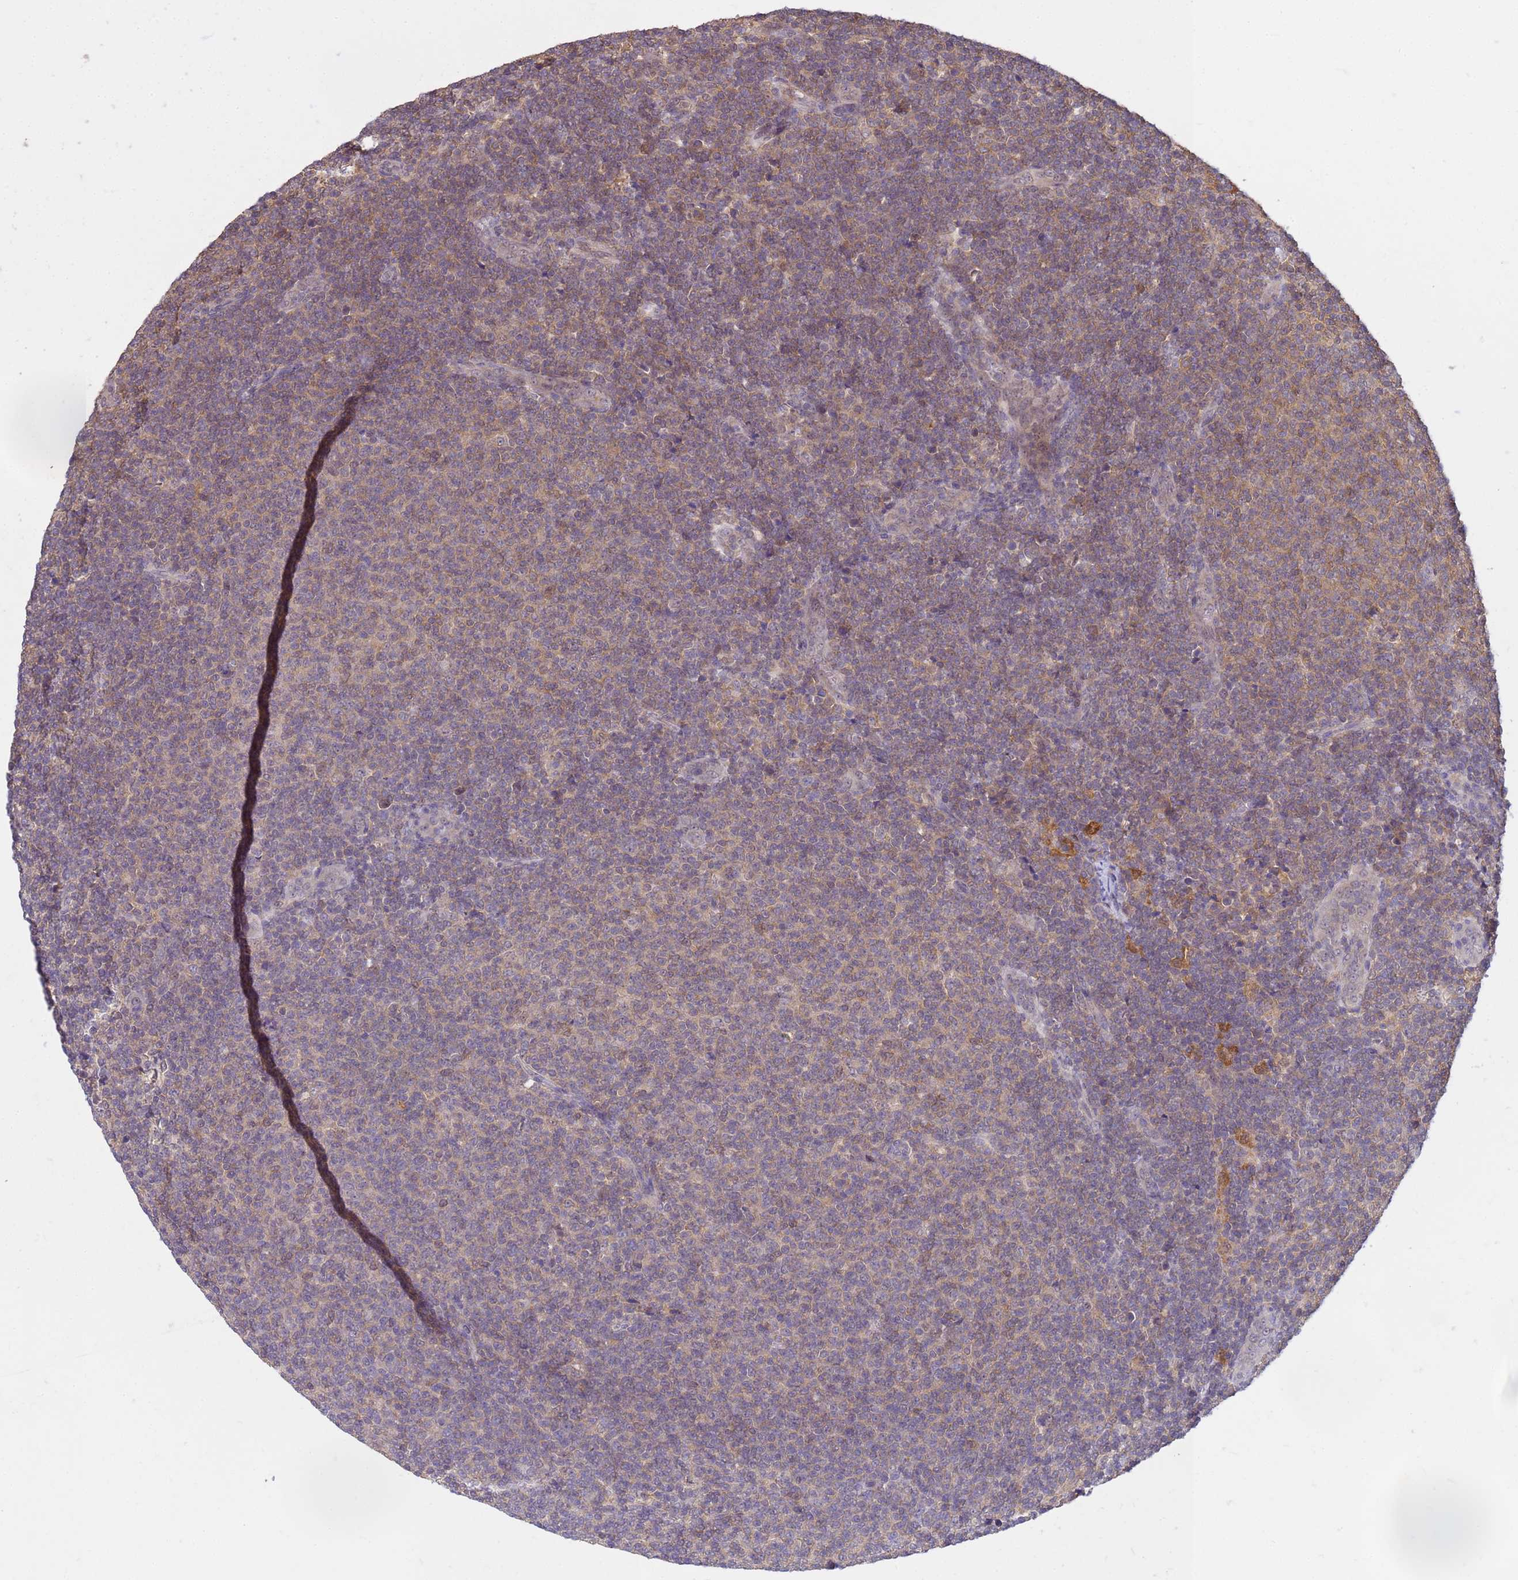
{"staining": {"intensity": "weak", "quantity": "<25%", "location": "cytoplasmic/membranous"}, "tissue": "lymphoma", "cell_type": "Tumor cells", "image_type": "cancer", "snomed": [{"axis": "morphology", "description": "Malignant lymphoma, non-Hodgkin's type, Low grade"}, {"axis": "topography", "description": "Lymph node"}], "caption": "Tumor cells are negative for brown protein staining in low-grade malignant lymphoma, non-Hodgkin's type. (DAB (3,3'-diaminobenzidine) immunohistochemistry with hematoxylin counter stain).", "gene": "NPEPPS", "patient": {"sex": "male", "age": 66}}